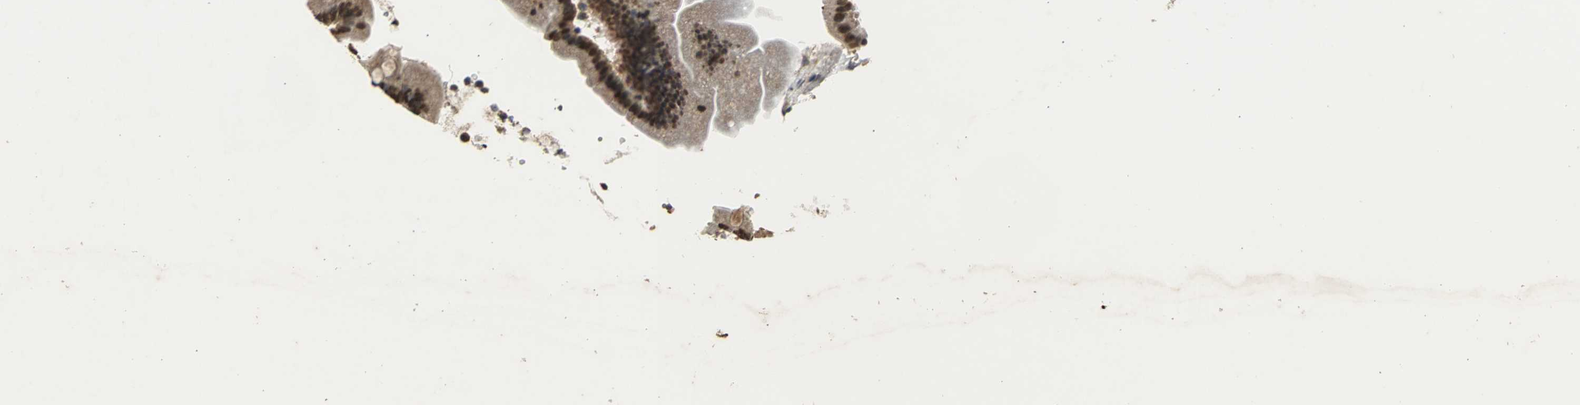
{"staining": {"intensity": "moderate", "quantity": ">75%", "location": "cytoplasmic/membranous,nuclear"}, "tissue": "duodenum", "cell_type": "Glandular cells", "image_type": "normal", "snomed": [{"axis": "morphology", "description": "Normal tissue, NOS"}, {"axis": "topography", "description": "Duodenum"}], "caption": "Protein analysis of normal duodenum displays moderate cytoplasmic/membranous,nuclear staining in about >75% of glandular cells. (DAB IHC, brown staining for protein, blue staining for nuclei).", "gene": "AHR", "patient": {"sex": "male", "age": 66}}